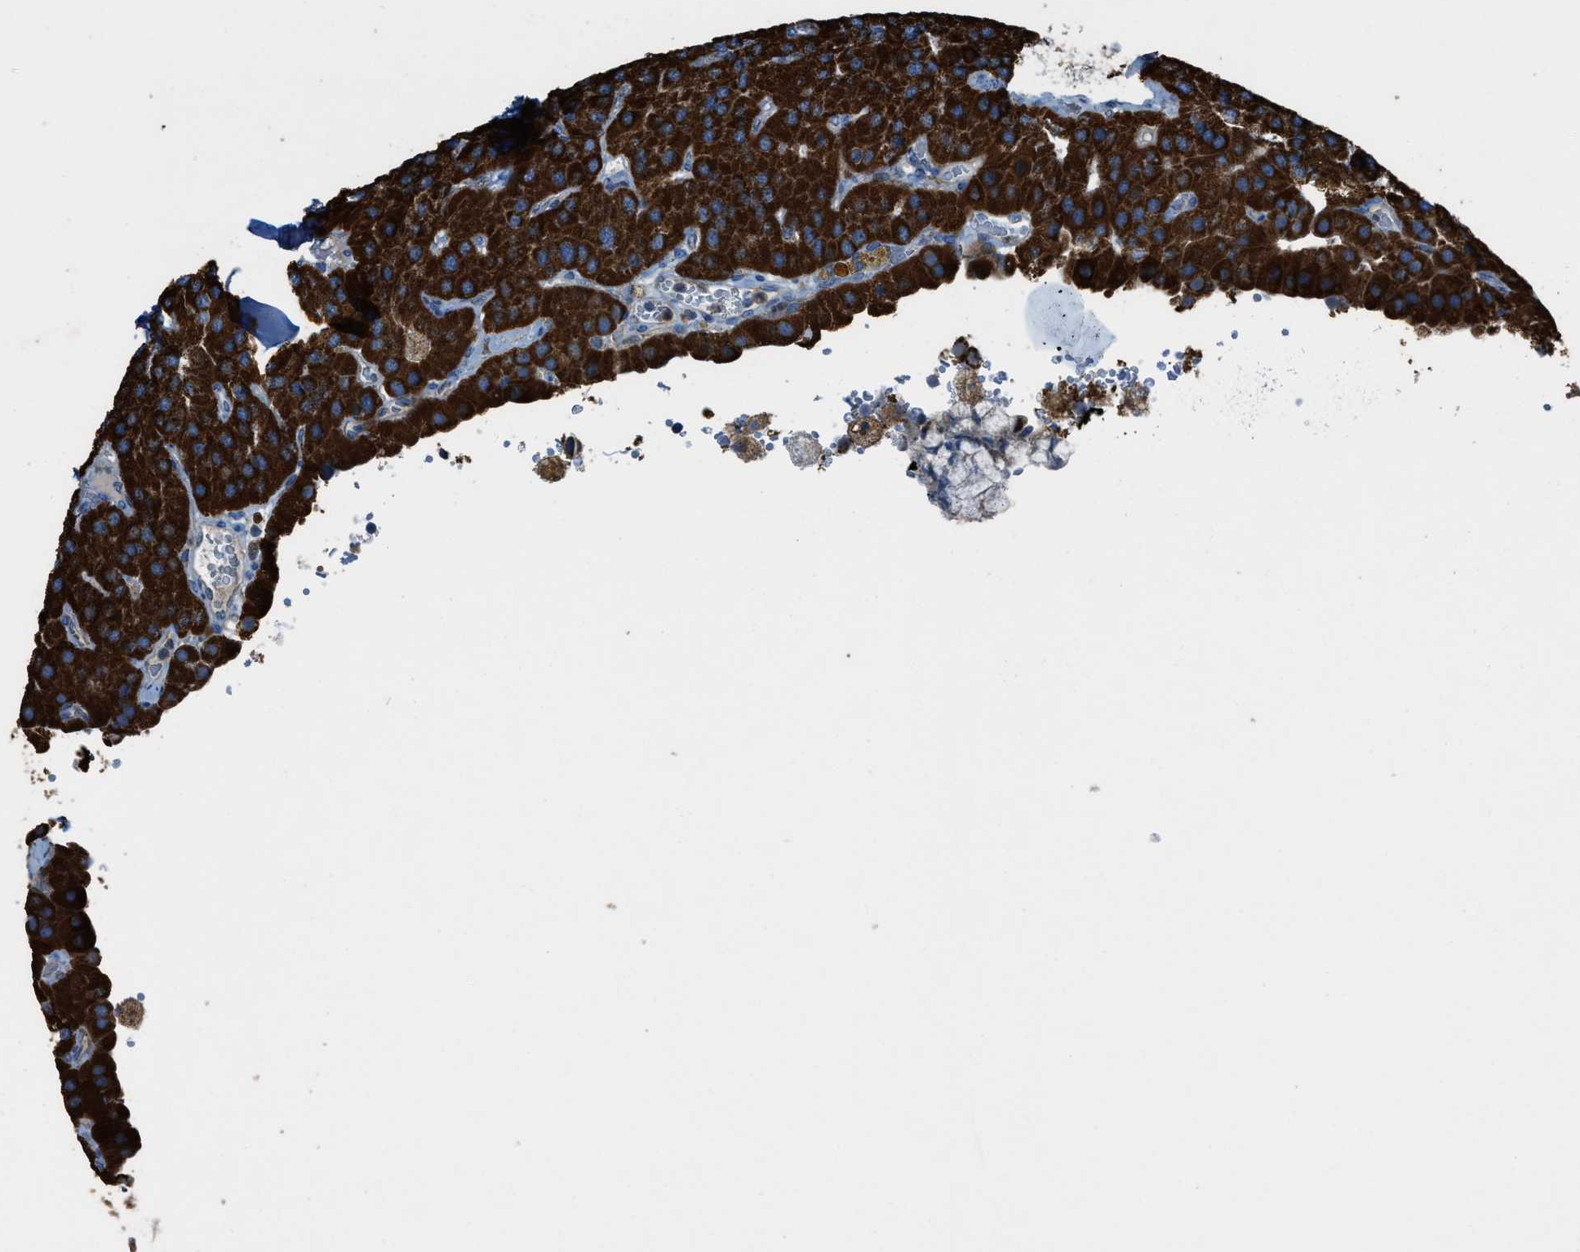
{"staining": {"intensity": "strong", "quantity": ">75%", "location": "cytoplasmic/membranous"}, "tissue": "parathyroid gland", "cell_type": "Glandular cells", "image_type": "normal", "snomed": [{"axis": "morphology", "description": "Normal tissue, NOS"}, {"axis": "morphology", "description": "Adenoma, NOS"}, {"axis": "topography", "description": "Parathyroid gland"}], "caption": "Immunohistochemical staining of normal parathyroid gland exhibits strong cytoplasmic/membranous protein positivity in about >75% of glandular cells. Nuclei are stained in blue.", "gene": "SLC25A11", "patient": {"sex": "female", "age": 86}}